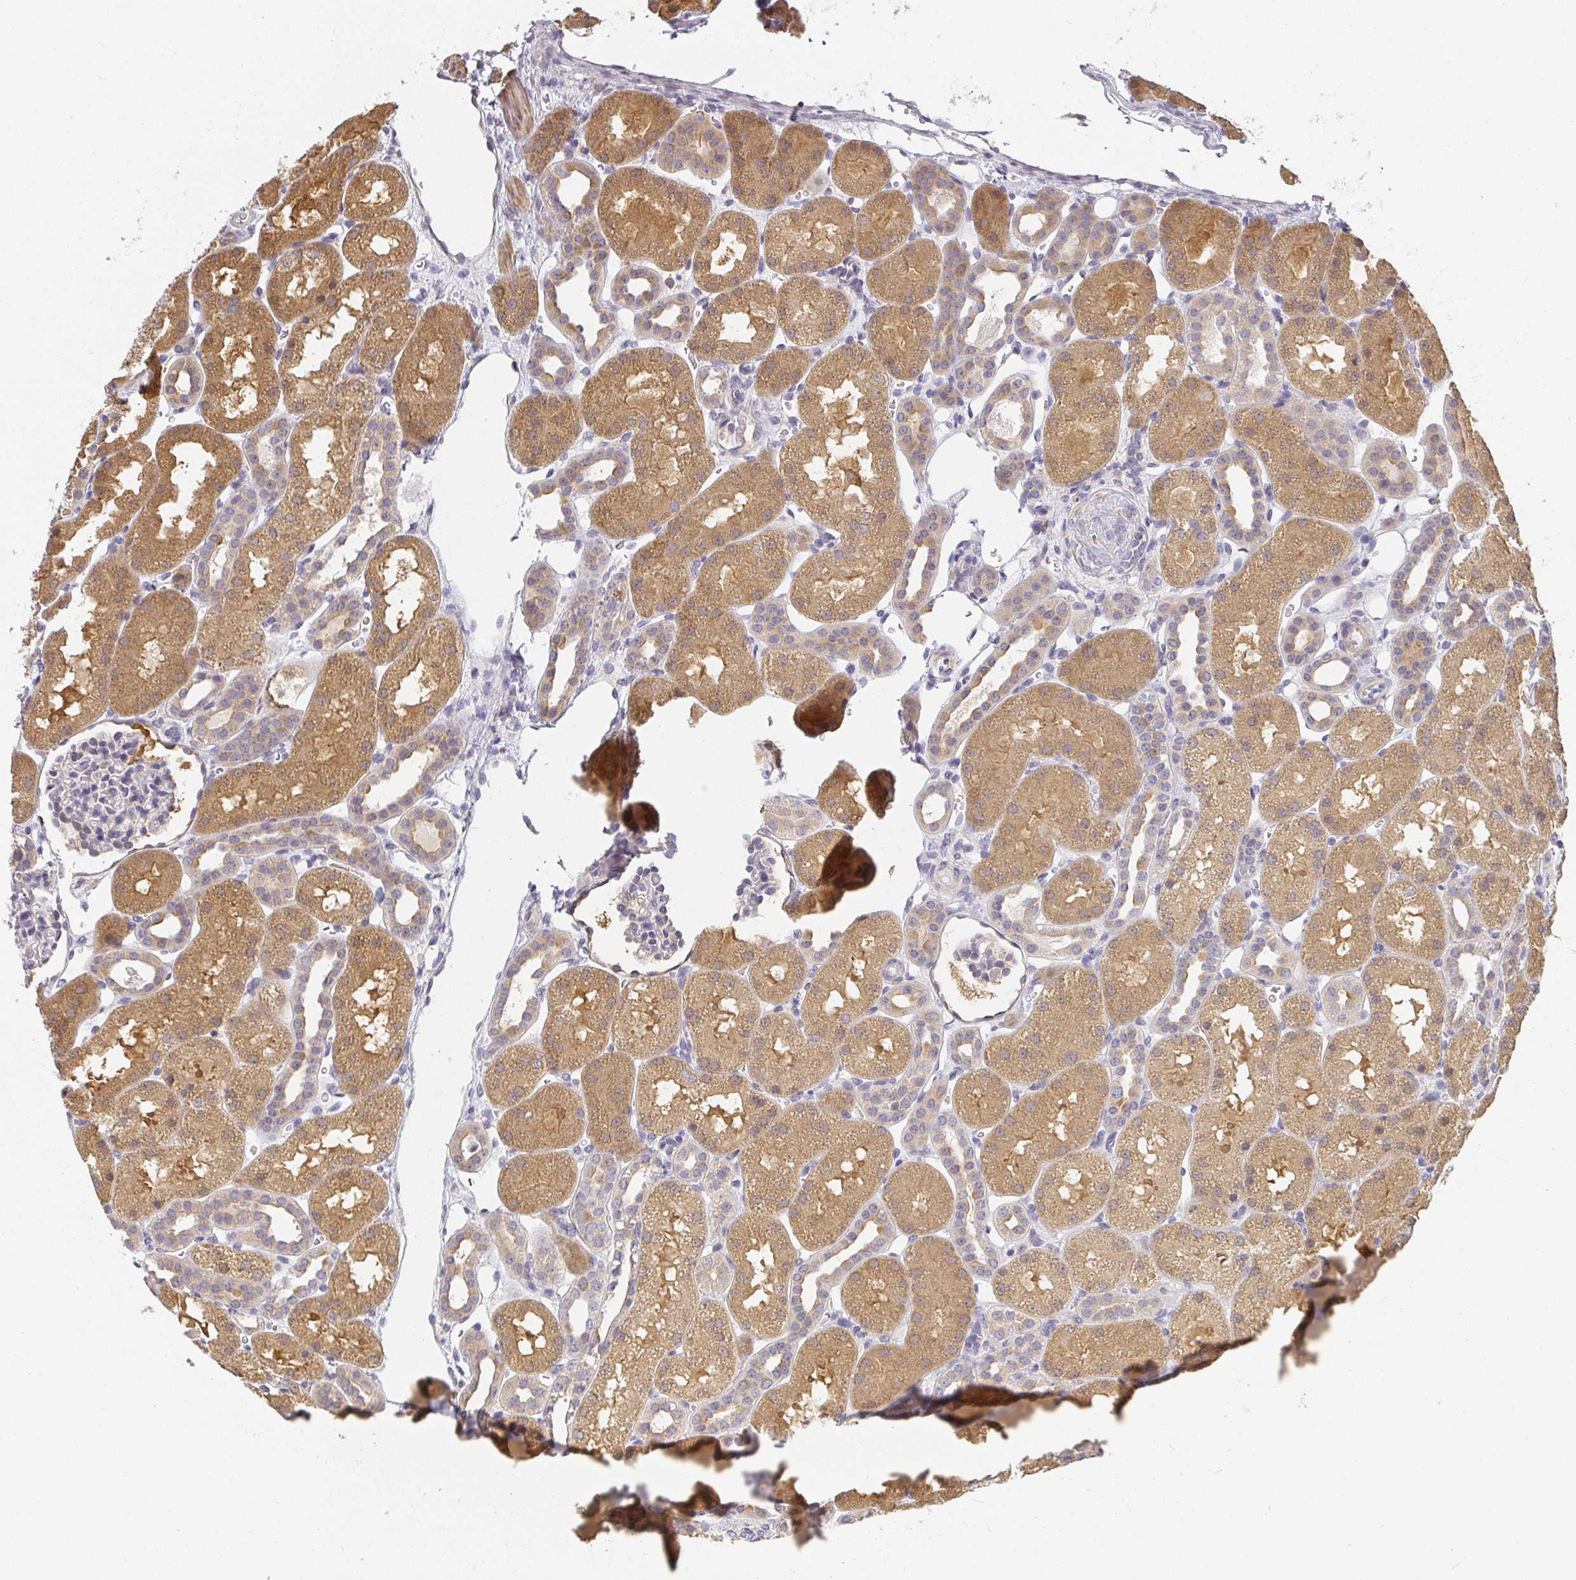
{"staining": {"intensity": "negative", "quantity": "none", "location": "none"}, "tissue": "kidney", "cell_type": "Cells in glomeruli", "image_type": "normal", "snomed": [{"axis": "morphology", "description": "Normal tissue, NOS"}, {"axis": "topography", "description": "Kidney"}], "caption": "Immunohistochemistry (IHC) of normal kidney displays no expression in cells in glomeruli. Brightfield microscopy of immunohistochemistry (IHC) stained with DAB (brown) and hematoxylin (blue), captured at high magnification.", "gene": "SLC35B3", "patient": {"sex": "male", "age": 2}}